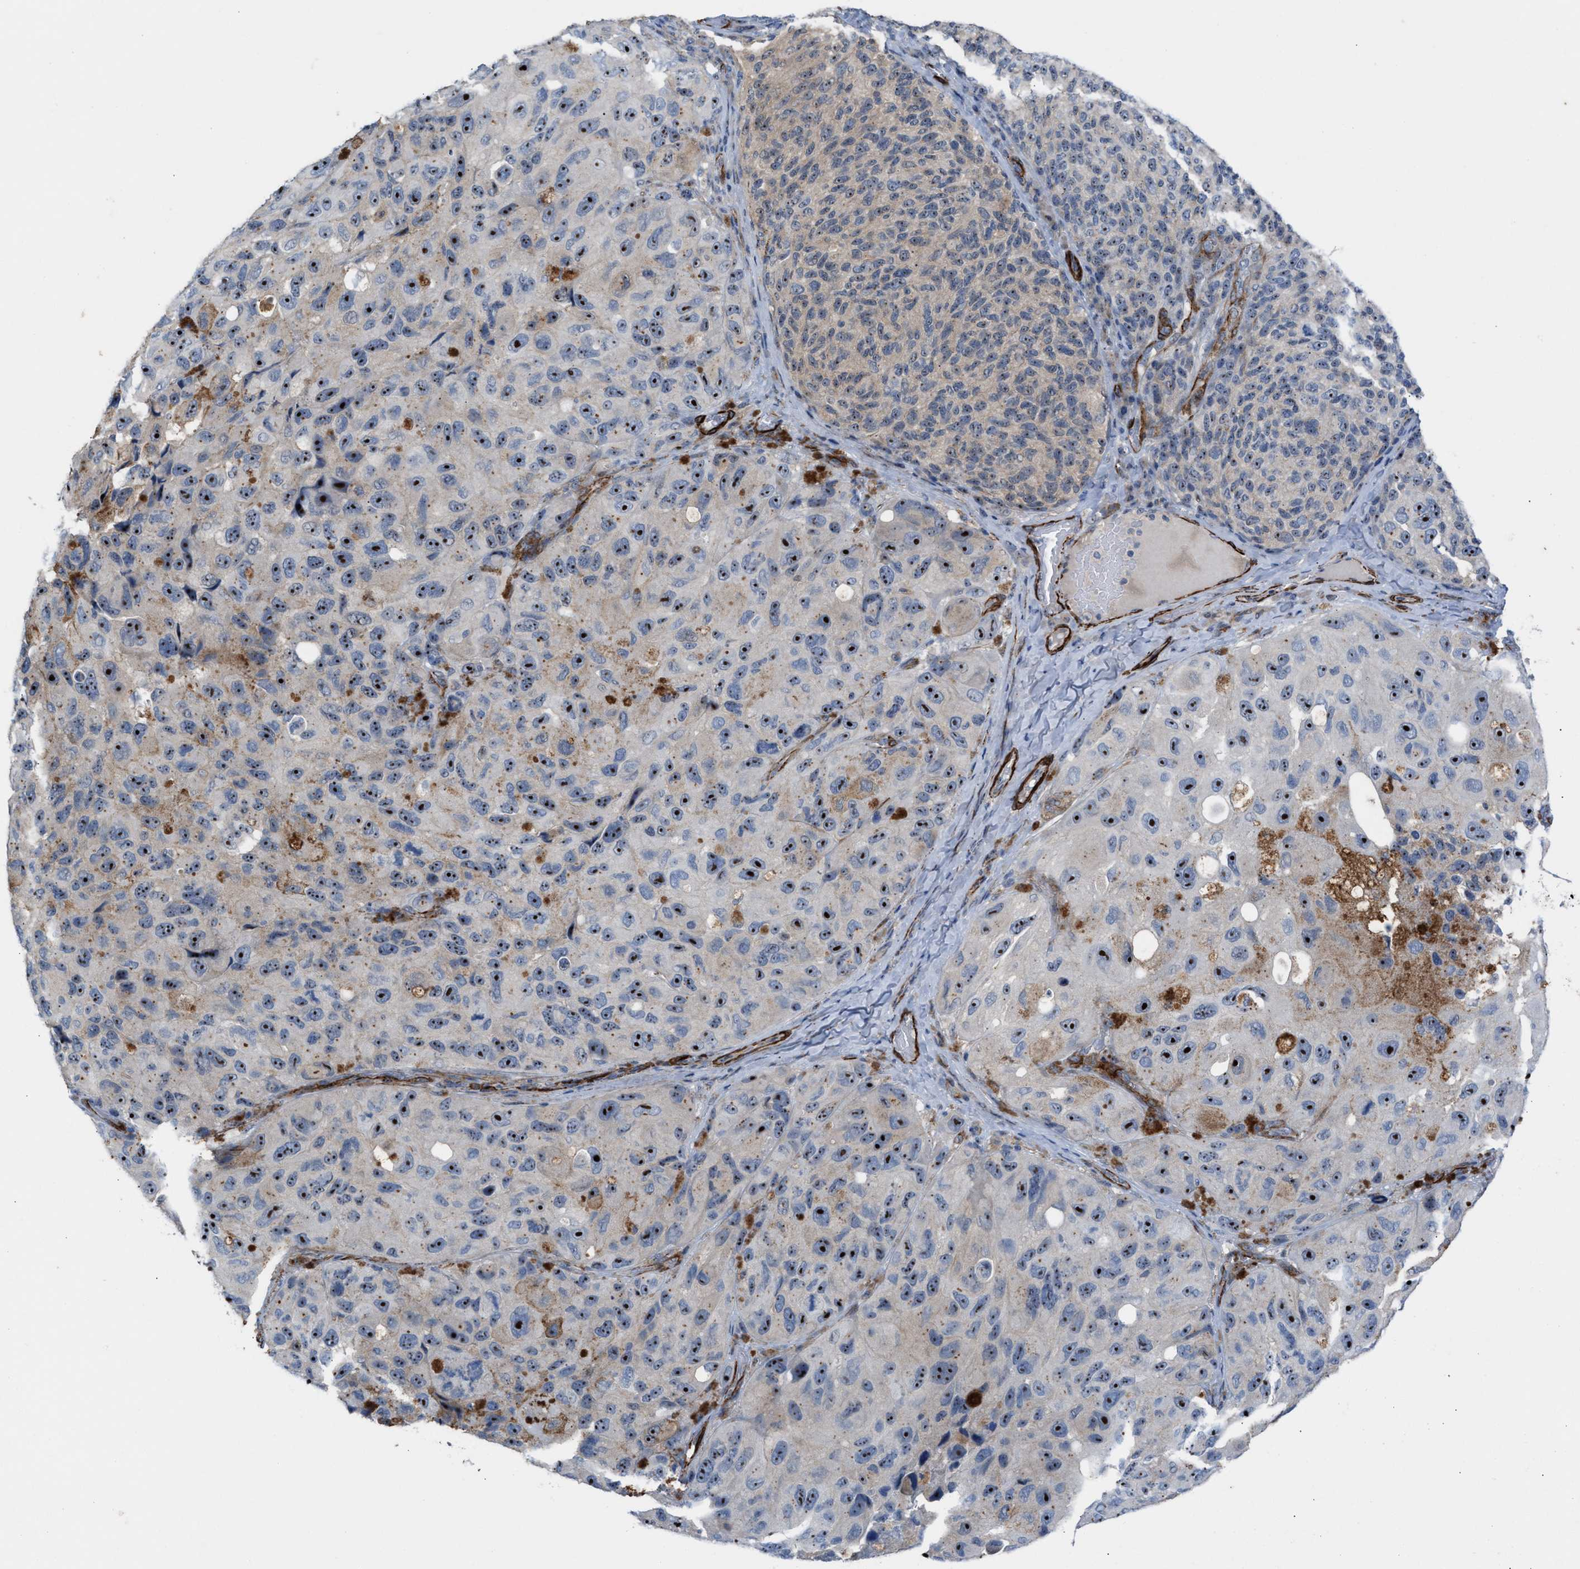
{"staining": {"intensity": "strong", "quantity": ">75%", "location": "nuclear"}, "tissue": "melanoma", "cell_type": "Tumor cells", "image_type": "cancer", "snomed": [{"axis": "morphology", "description": "Malignant melanoma, NOS"}, {"axis": "topography", "description": "Skin"}], "caption": "A brown stain shows strong nuclear expression of a protein in human melanoma tumor cells. (Stains: DAB in brown, nuclei in blue, Microscopy: brightfield microscopy at high magnification).", "gene": "NQO2", "patient": {"sex": "female", "age": 73}}